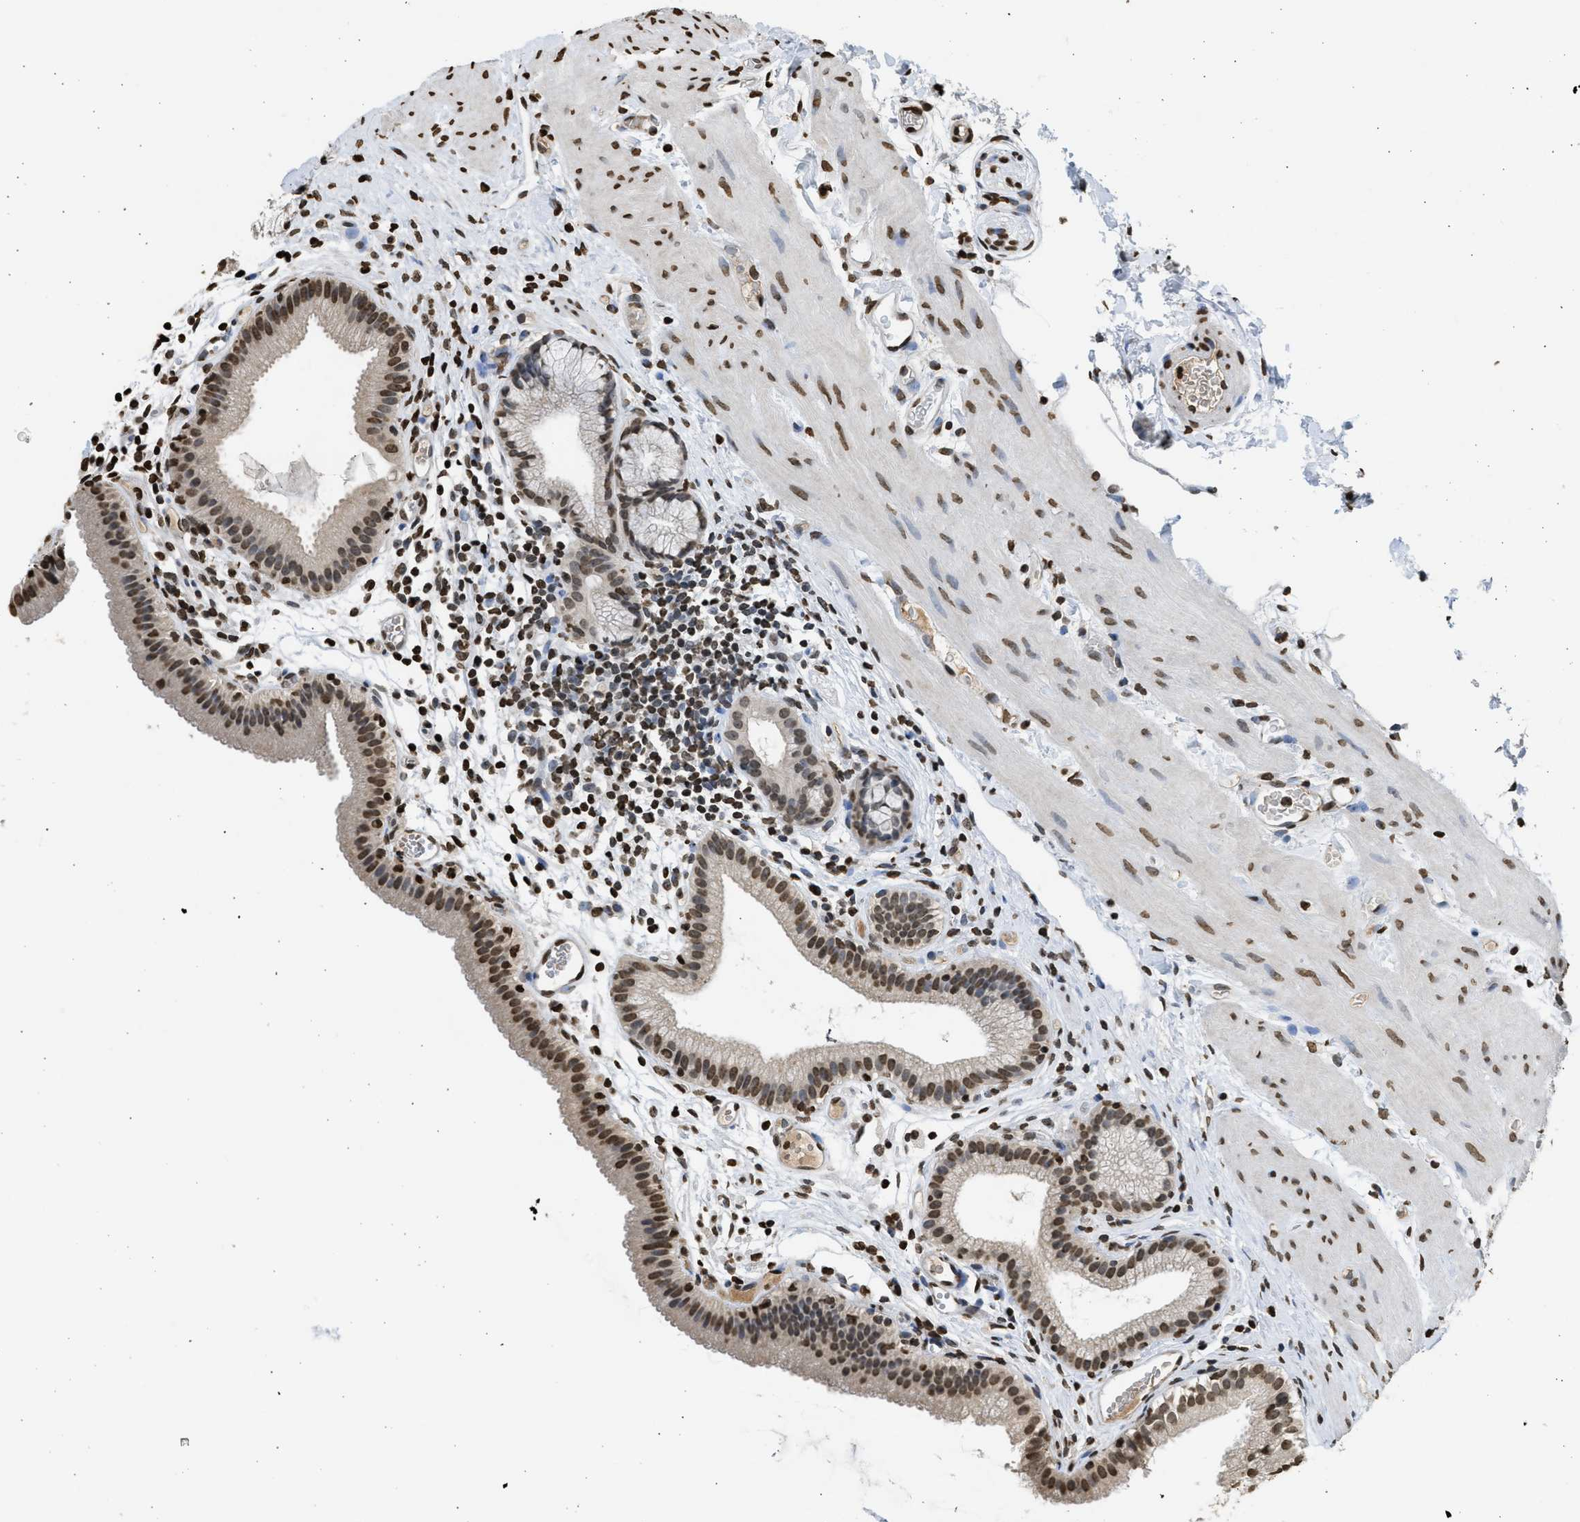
{"staining": {"intensity": "strong", "quantity": ">75%", "location": "nuclear"}, "tissue": "gallbladder", "cell_type": "Glandular cells", "image_type": "normal", "snomed": [{"axis": "morphology", "description": "Normal tissue, NOS"}, {"axis": "topography", "description": "Gallbladder"}], "caption": "Strong nuclear protein expression is appreciated in about >75% of glandular cells in gallbladder.", "gene": "RRAGC", "patient": {"sex": "female", "age": 26}}